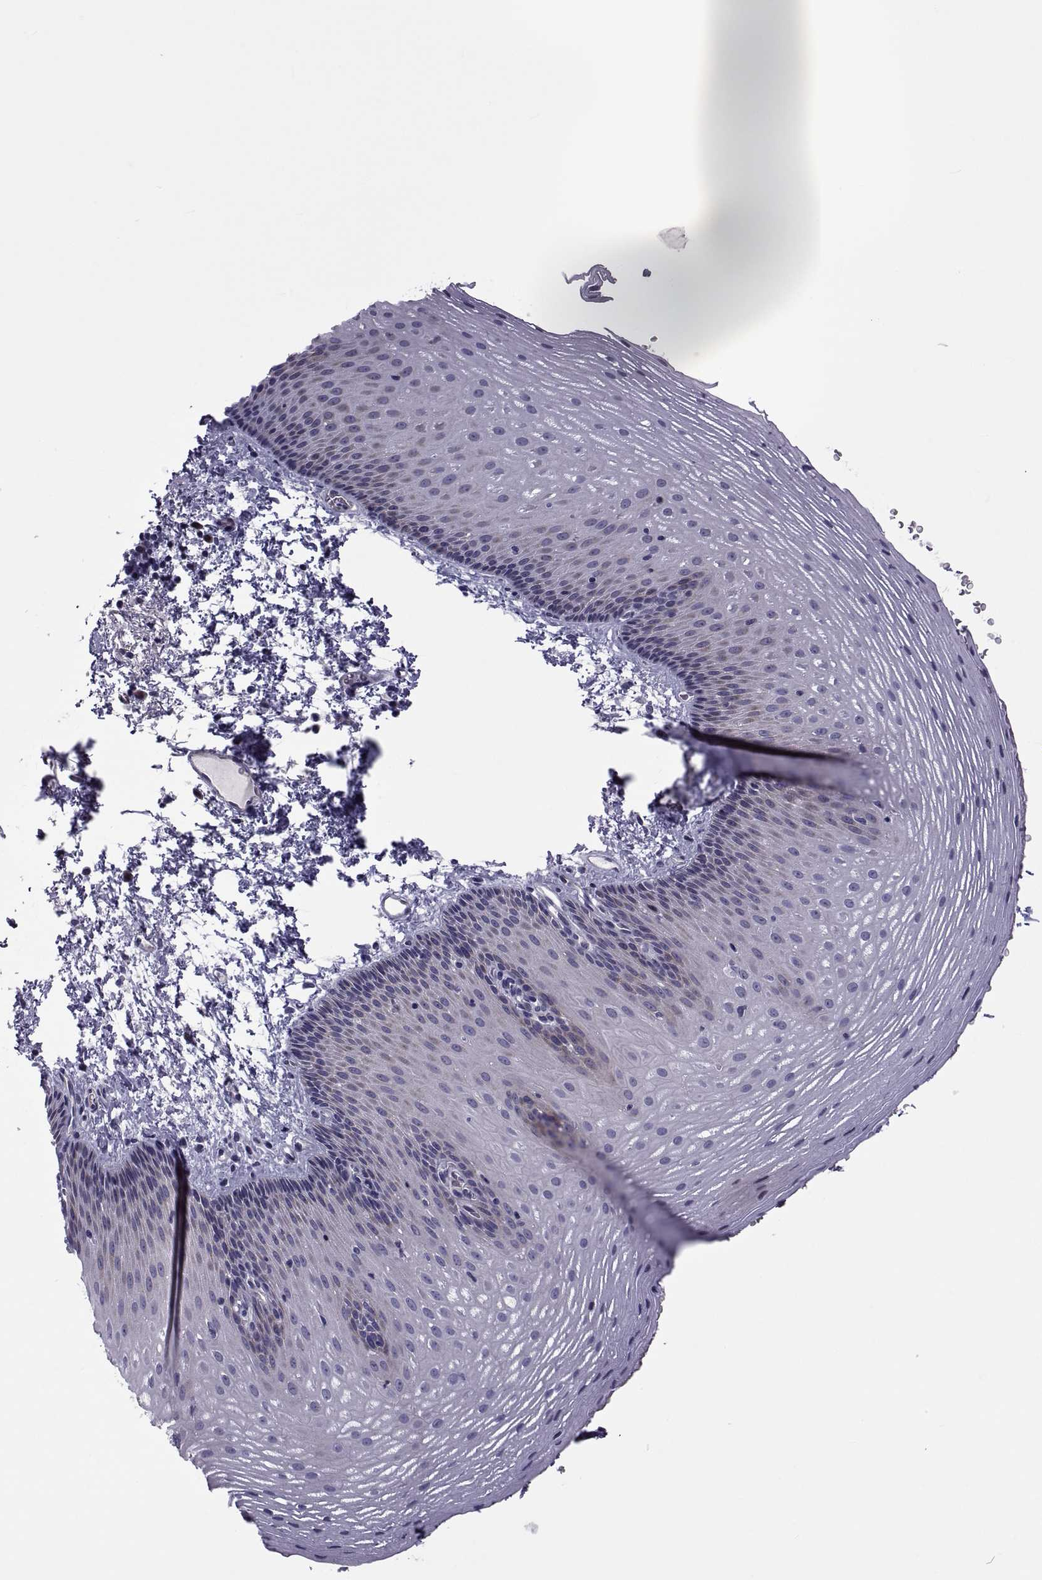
{"staining": {"intensity": "weak", "quantity": "<25%", "location": "cytoplasmic/membranous"}, "tissue": "esophagus", "cell_type": "Squamous epithelial cells", "image_type": "normal", "snomed": [{"axis": "morphology", "description": "Normal tissue, NOS"}, {"axis": "topography", "description": "Esophagus"}], "caption": "High magnification brightfield microscopy of unremarkable esophagus stained with DAB (3,3'-diaminobenzidine) (brown) and counterstained with hematoxylin (blue): squamous epithelial cells show no significant staining. (IHC, brightfield microscopy, high magnification).", "gene": "TMEM158", "patient": {"sex": "male", "age": 76}}